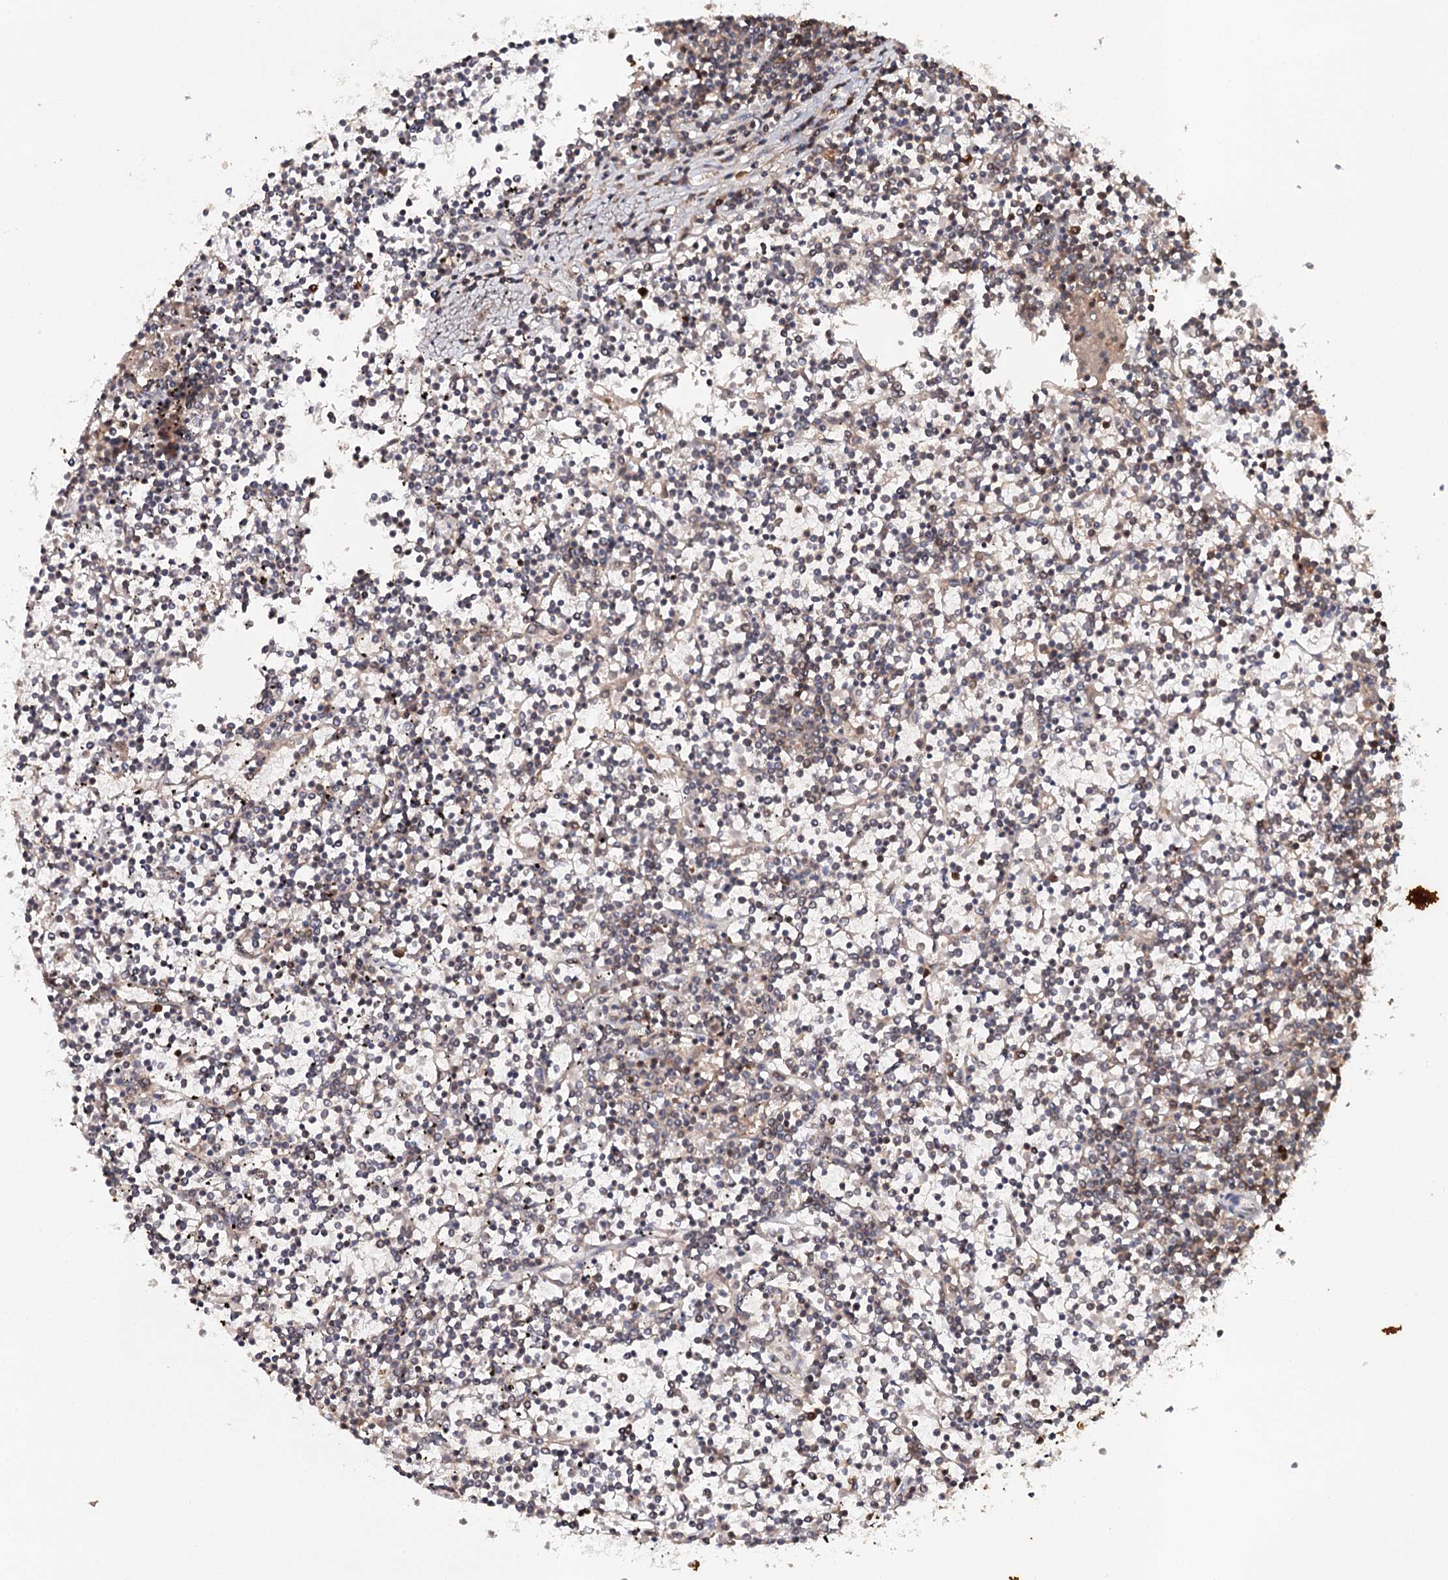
{"staining": {"intensity": "moderate", "quantity": "<25%", "location": "cytoplasmic/membranous"}, "tissue": "lymphoma", "cell_type": "Tumor cells", "image_type": "cancer", "snomed": [{"axis": "morphology", "description": "Malignant lymphoma, non-Hodgkin's type, Low grade"}, {"axis": "topography", "description": "Spleen"}], "caption": "Immunohistochemistry staining of low-grade malignant lymphoma, non-Hodgkin's type, which displays low levels of moderate cytoplasmic/membranous positivity in about <25% of tumor cells indicating moderate cytoplasmic/membranous protein expression. The staining was performed using DAB (3,3'-diaminobenzidine) (brown) for protein detection and nuclei were counterstained in hematoxylin (blue).", "gene": "SLC41A2", "patient": {"sex": "female", "age": 19}}